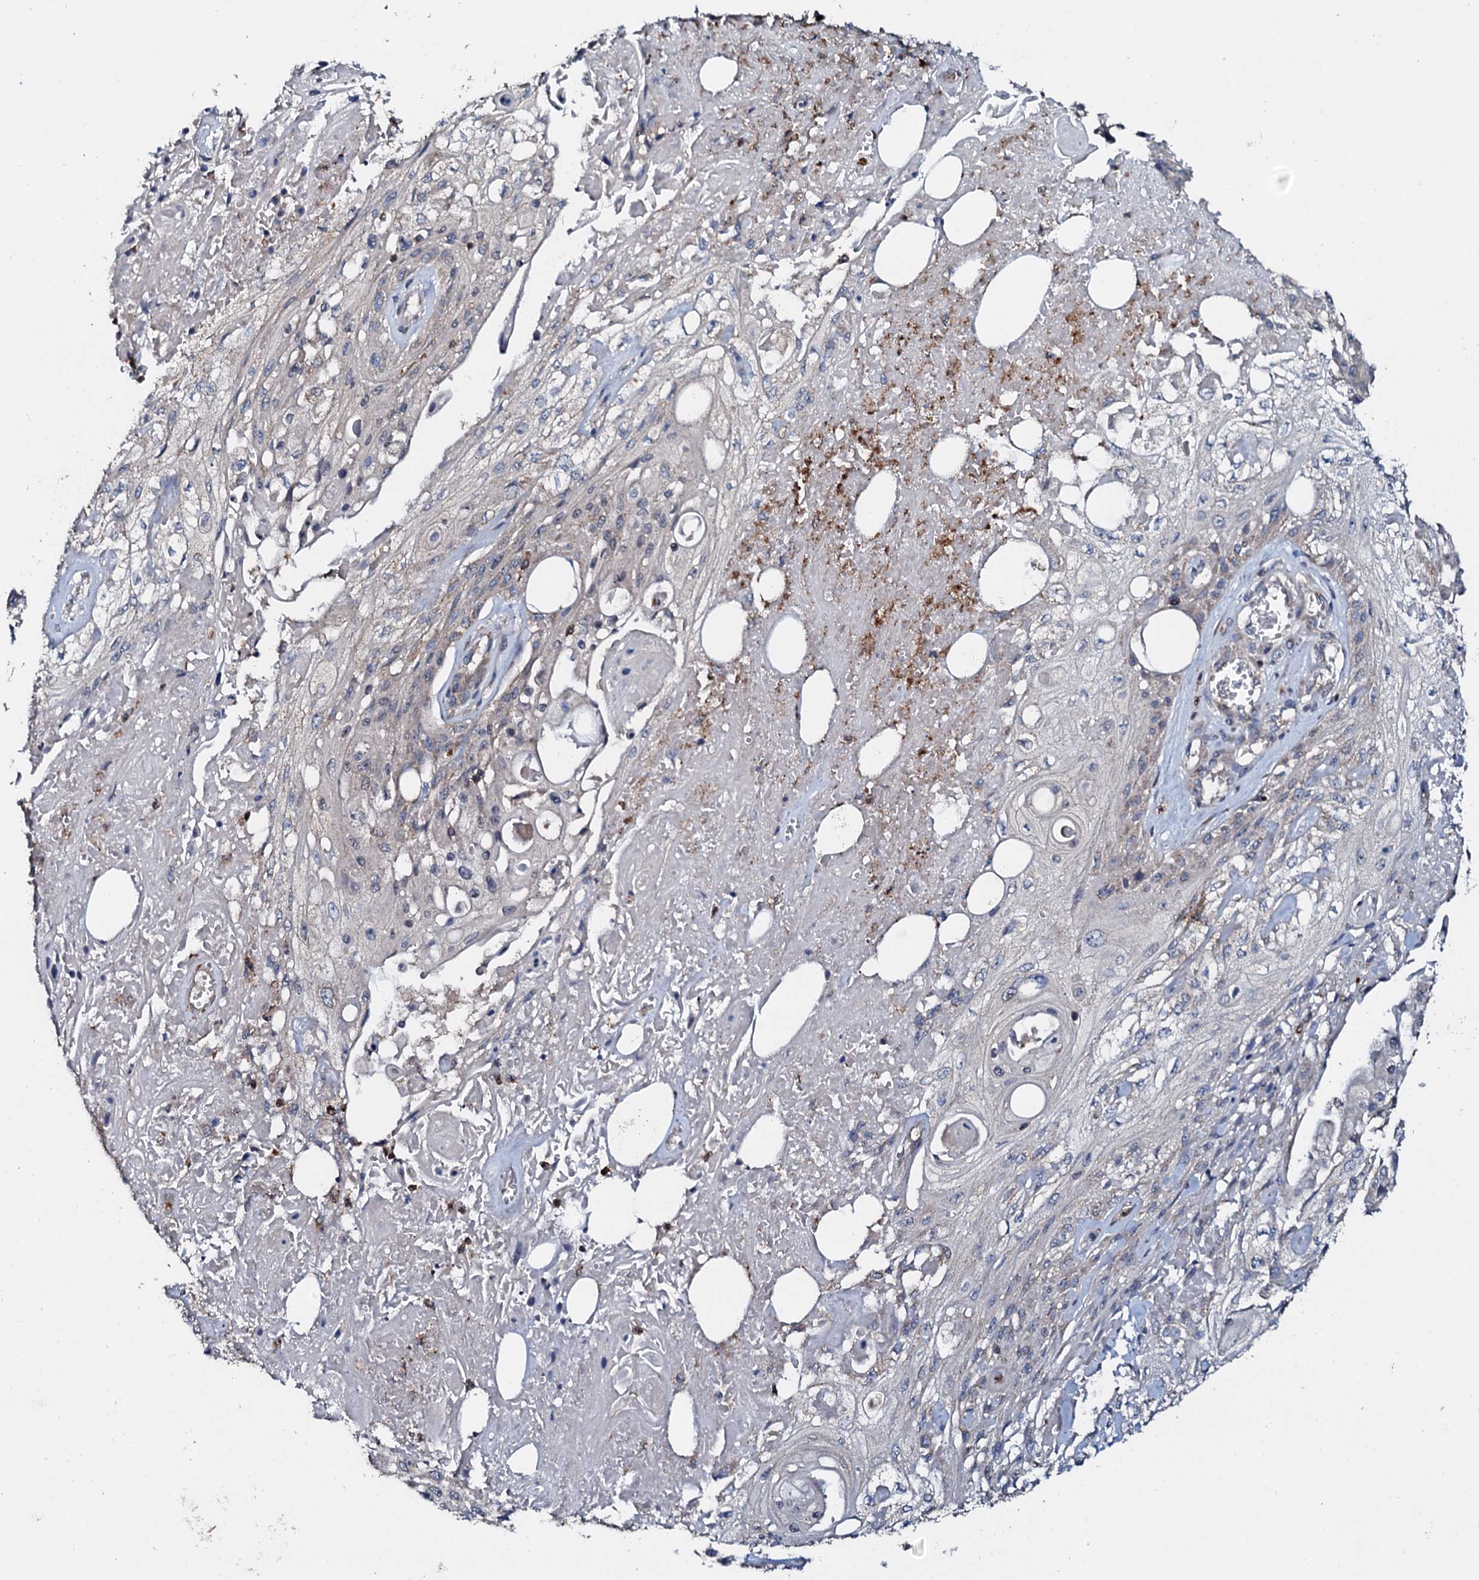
{"staining": {"intensity": "weak", "quantity": "<25%", "location": "cytoplasmic/membranous"}, "tissue": "skin cancer", "cell_type": "Tumor cells", "image_type": "cancer", "snomed": [{"axis": "morphology", "description": "Squamous cell carcinoma, NOS"}, {"axis": "morphology", "description": "Squamous cell carcinoma, metastatic, NOS"}, {"axis": "topography", "description": "Skin"}, {"axis": "topography", "description": "Lymph node"}], "caption": "IHC of skin squamous cell carcinoma demonstrates no positivity in tumor cells.", "gene": "GRK2", "patient": {"sex": "male", "age": 75}}